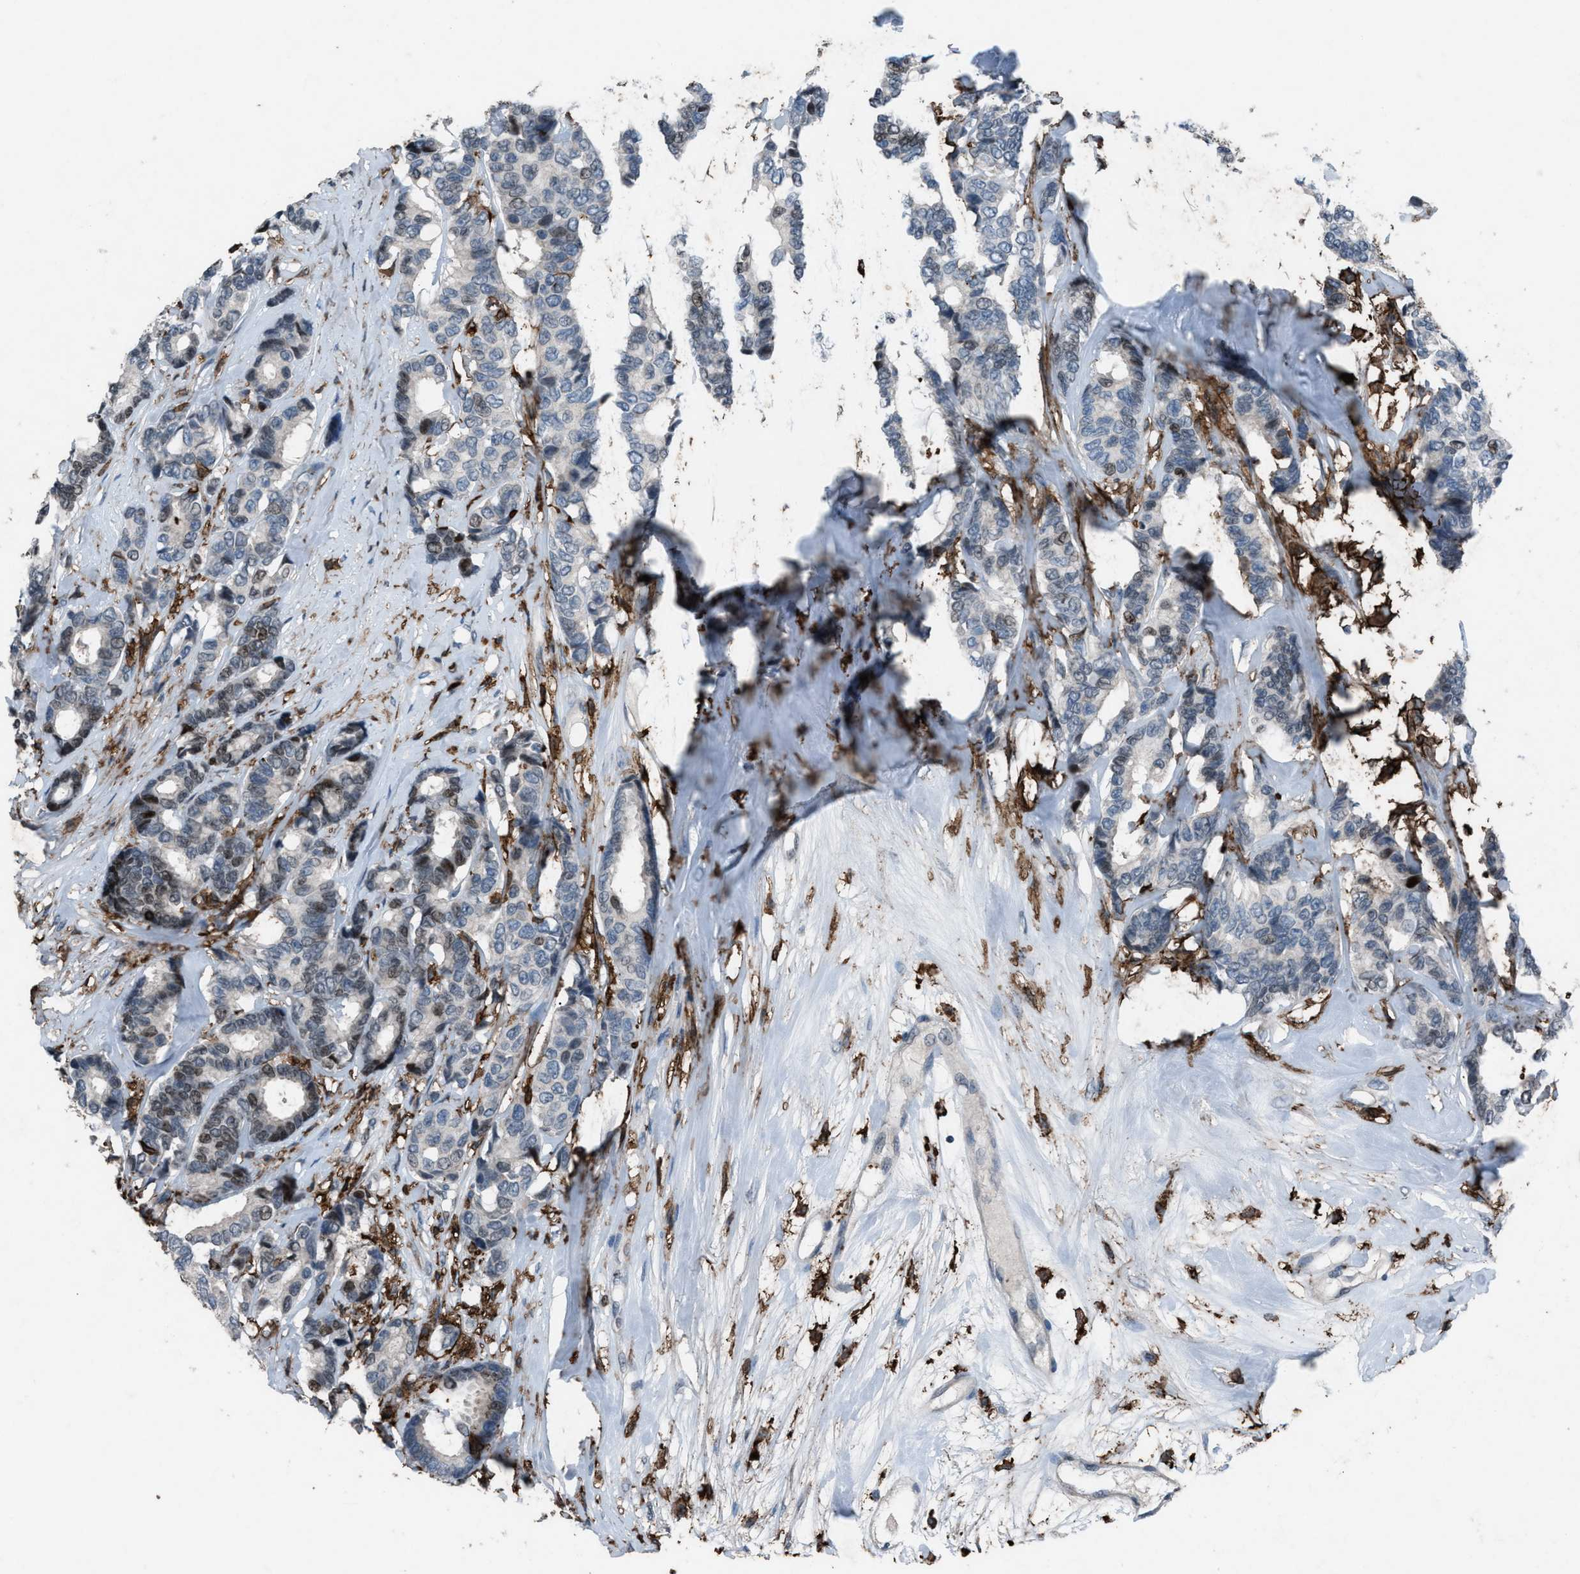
{"staining": {"intensity": "weak", "quantity": "<25%", "location": "nuclear"}, "tissue": "breast cancer", "cell_type": "Tumor cells", "image_type": "cancer", "snomed": [{"axis": "morphology", "description": "Duct carcinoma"}, {"axis": "topography", "description": "Breast"}], "caption": "Image shows no protein expression in tumor cells of invasive ductal carcinoma (breast) tissue. (DAB (3,3'-diaminobenzidine) immunohistochemistry, high magnification).", "gene": "FCER1G", "patient": {"sex": "female", "age": 87}}